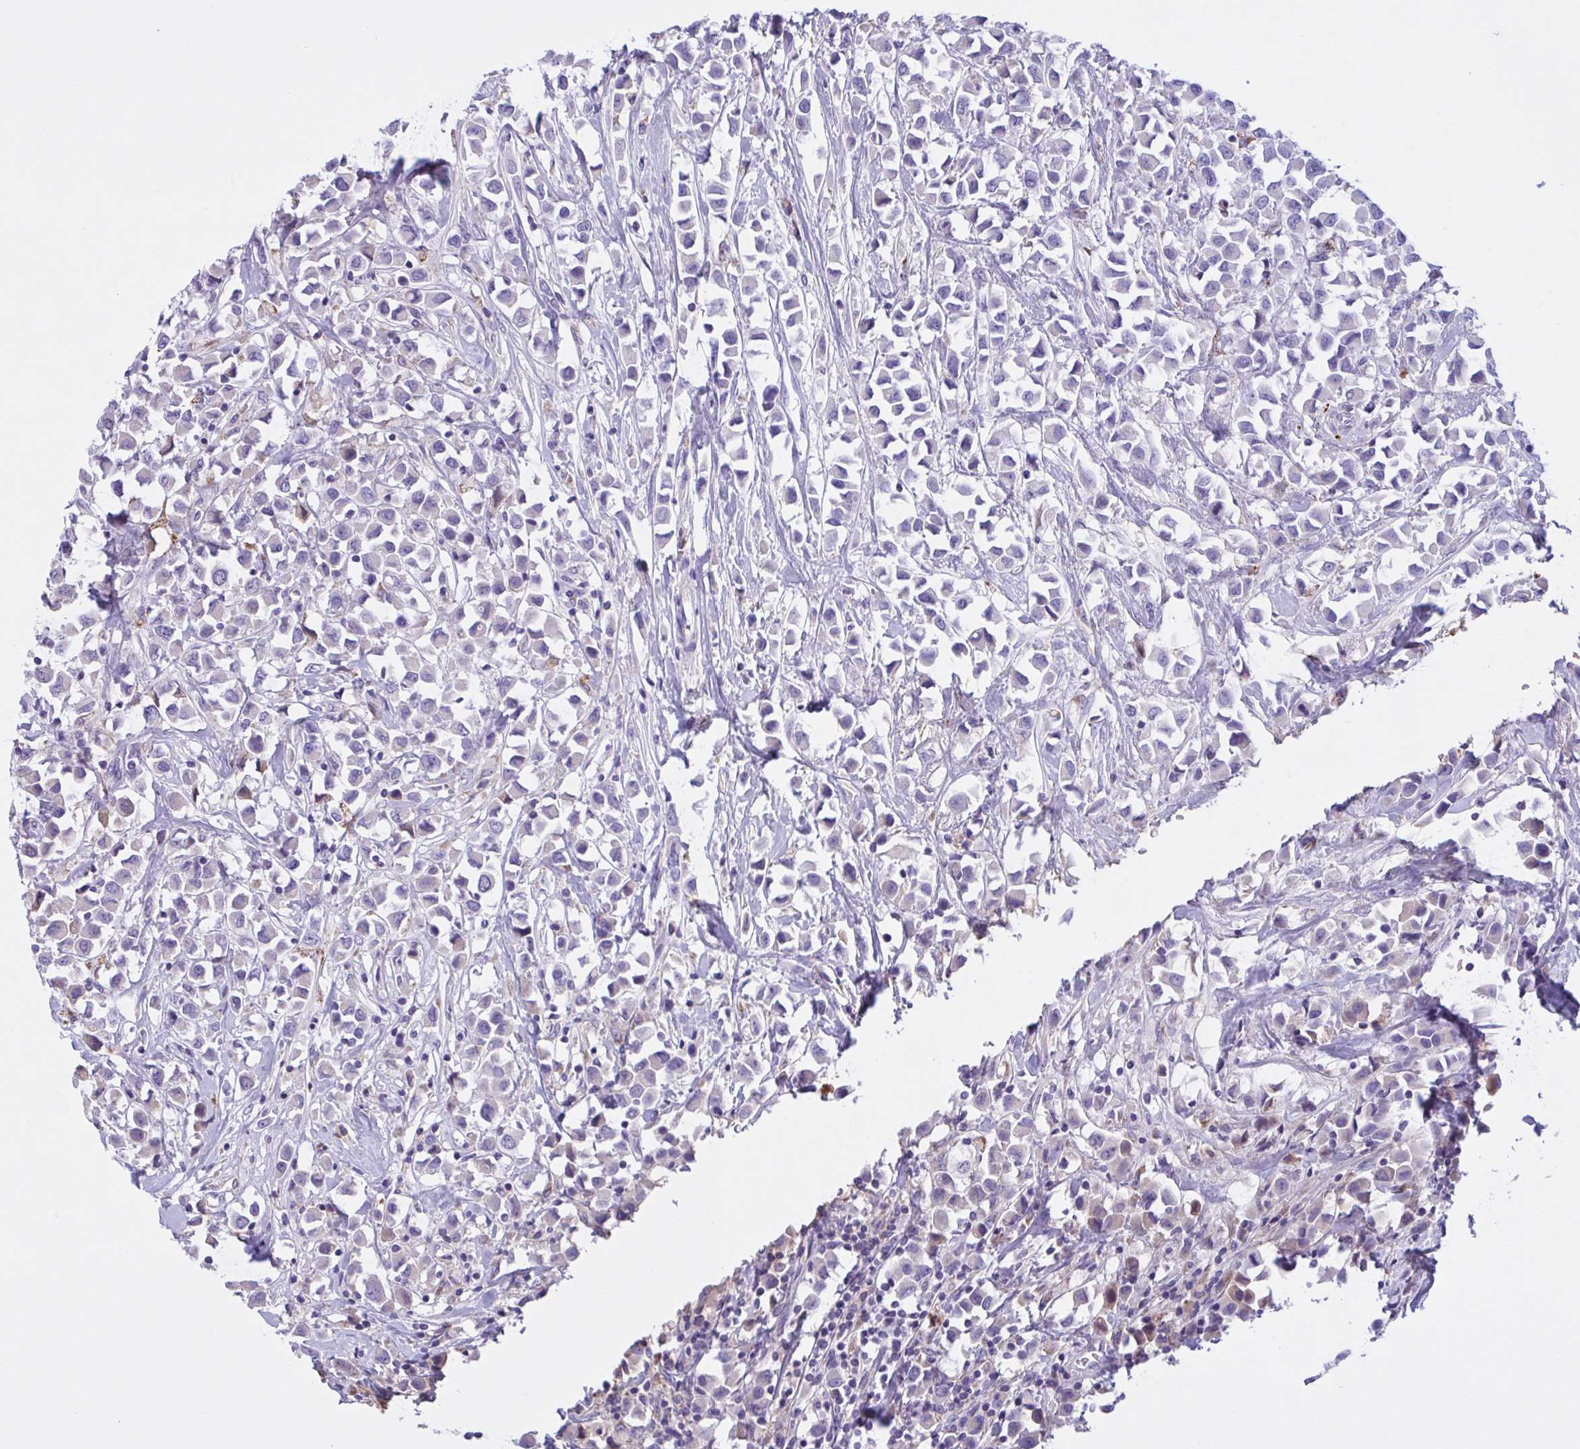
{"staining": {"intensity": "negative", "quantity": "none", "location": "none"}, "tissue": "breast cancer", "cell_type": "Tumor cells", "image_type": "cancer", "snomed": [{"axis": "morphology", "description": "Duct carcinoma"}, {"axis": "topography", "description": "Breast"}], "caption": "An image of breast cancer stained for a protein reveals no brown staining in tumor cells.", "gene": "F13B", "patient": {"sex": "female", "age": 61}}